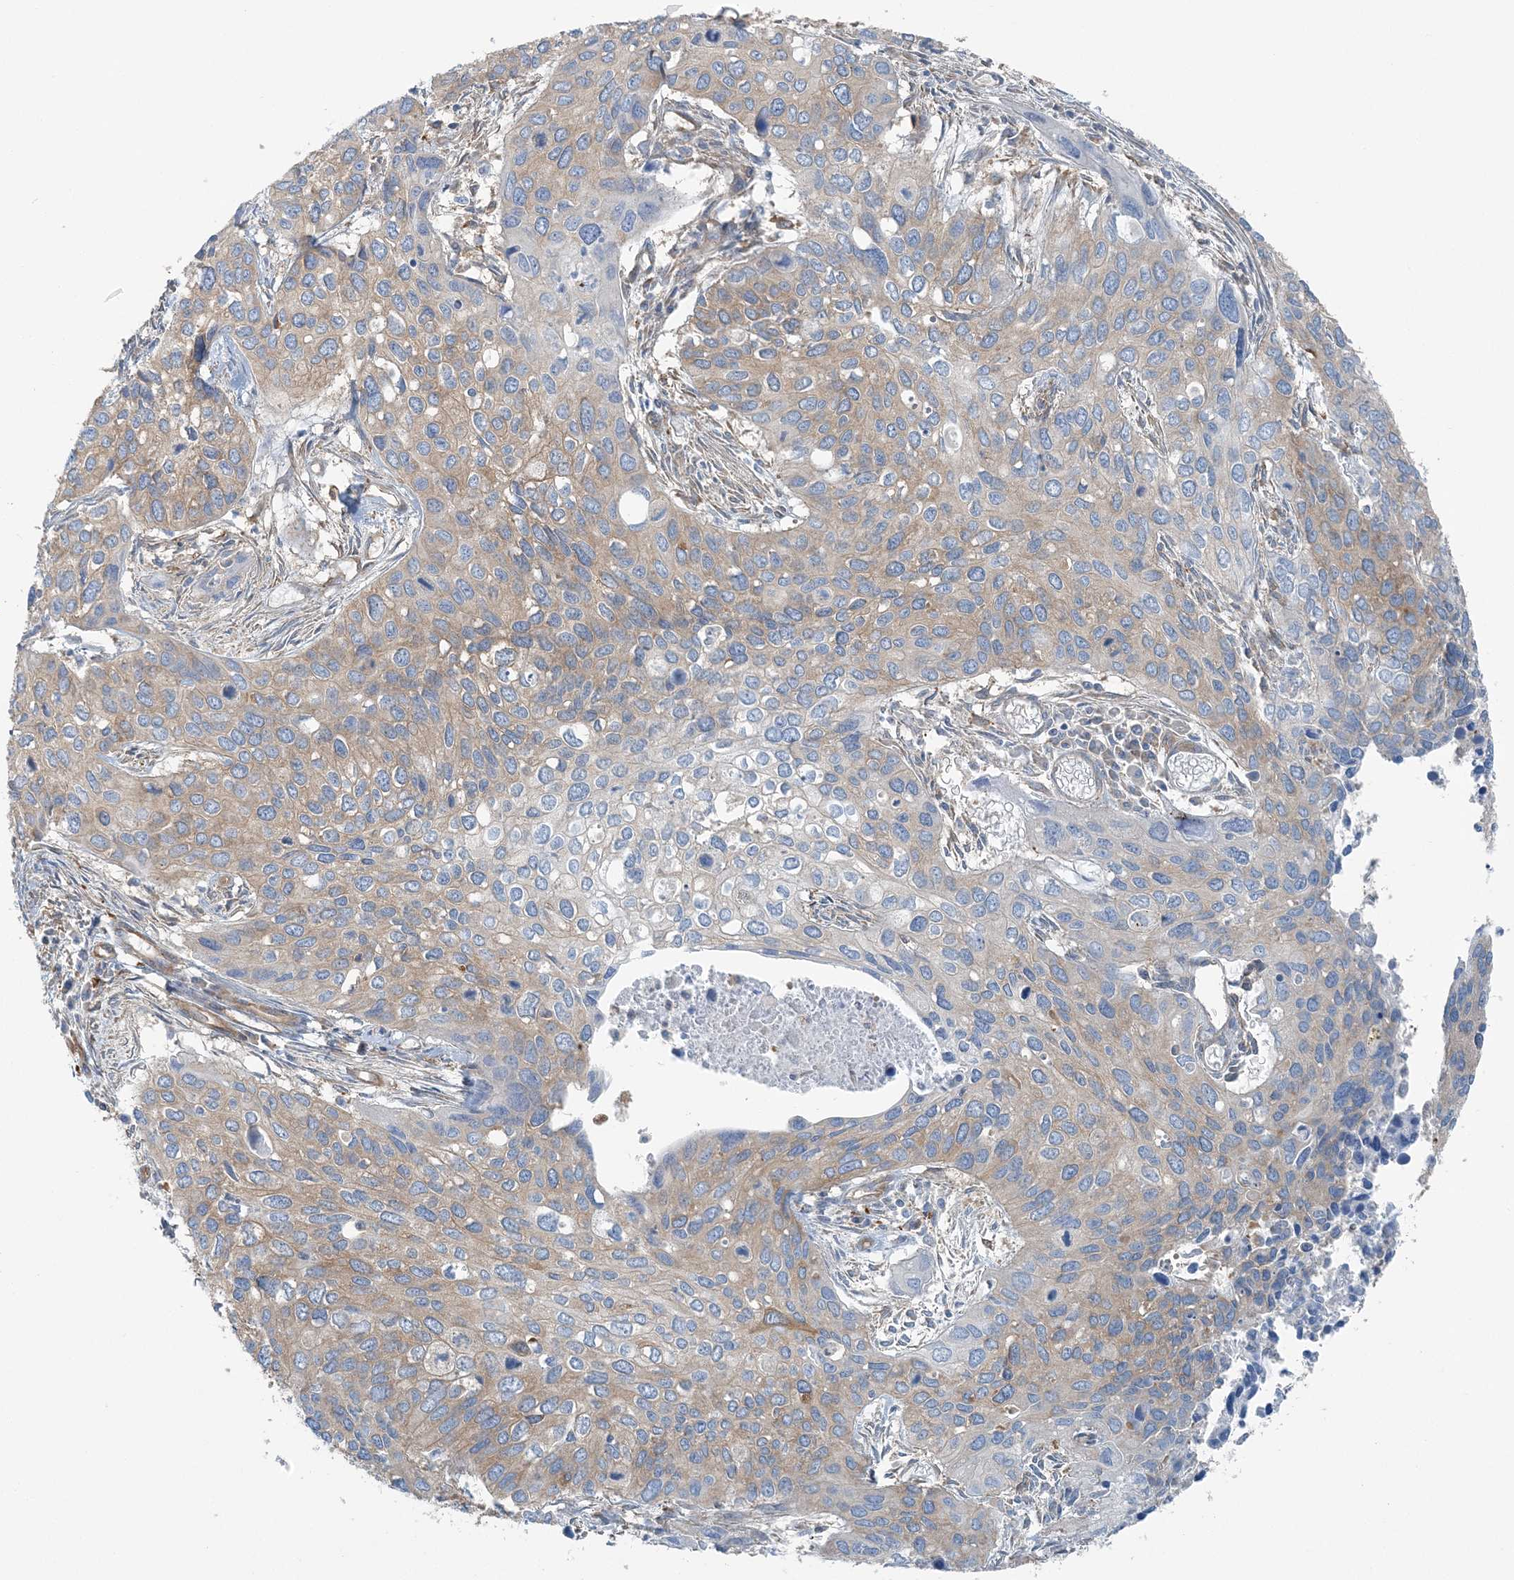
{"staining": {"intensity": "moderate", "quantity": "25%-75%", "location": "cytoplasmic/membranous"}, "tissue": "cervical cancer", "cell_type": "Tumor cells", "image_type": "cancer", "snomed": [{"axis": "morphology", "description": "Squamous cell carcinoma, NOS"}, {"axis": "topography", "description": "Cervix"}], "caption": "A brown stain shows moderate cytoplasmic/membranous staining of a protein in human squamous cell carcinoma (cervical) tumor cells.", "gene": "SNX2", "patient": {"sex": "female", "age": 55}}